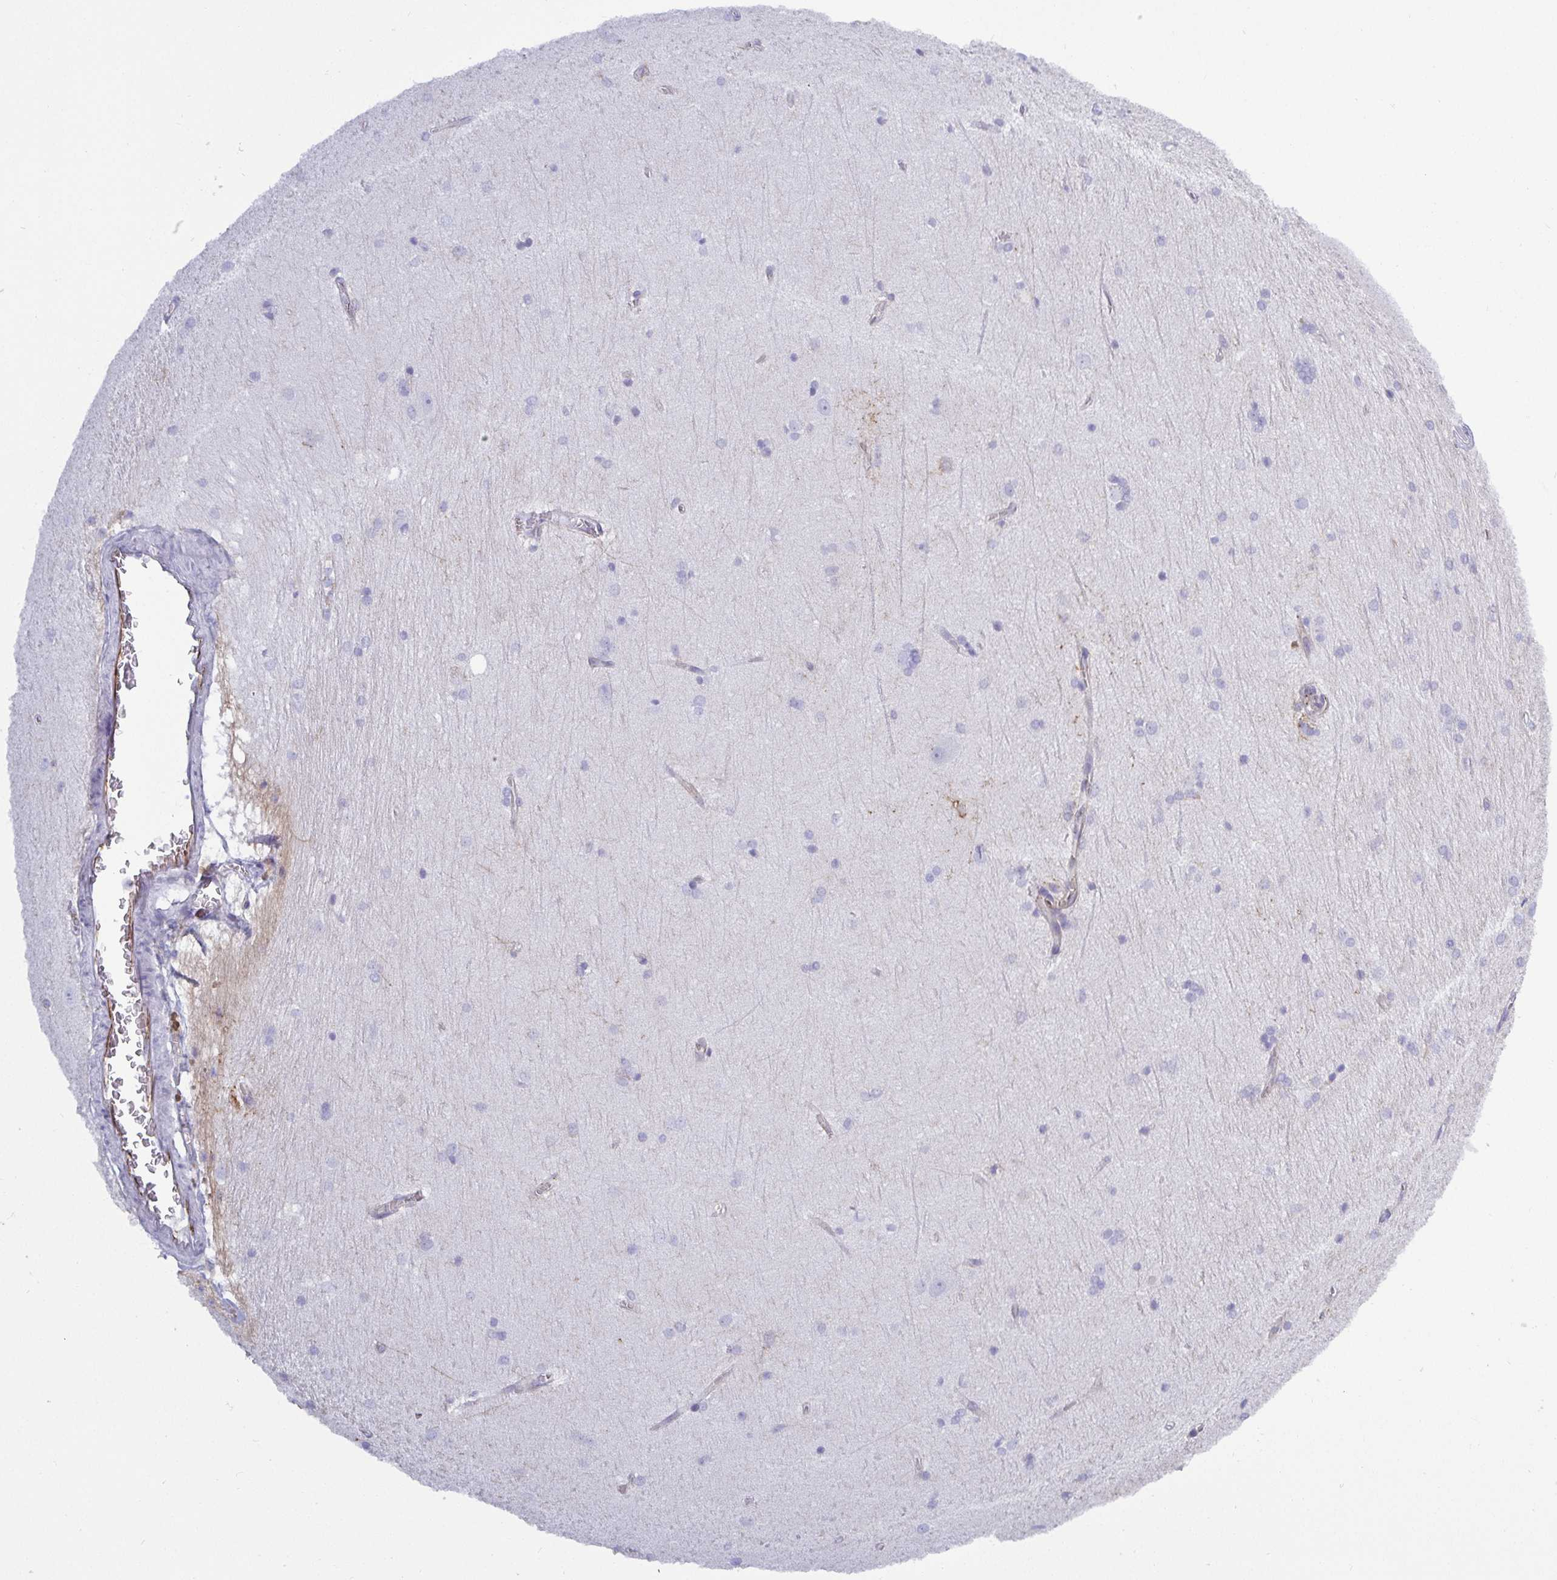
{"staining": {"intensity": "negative", "quantity": "none", "location": "none"}, "tissue": "hippocampus", "cell_type": "Glial cells", "image_type": "normal", "snomed": [{"axis": "morphology", "description": "Normal tissue, NOS"}, {"axis": "topography", "description": "Cerebral cortex"}, {"axis": "topography", "description": "Hippocampus"}], "caption": "A high-resolution image shows immunohistochemistry (IHC) staining of normal hippocampus, which shows no significant staining in glial cells. (IHC, brightfield microscopy, high magnification).", "gene": "LIMA1", "patient": {"sex": "female", "age": 19}}